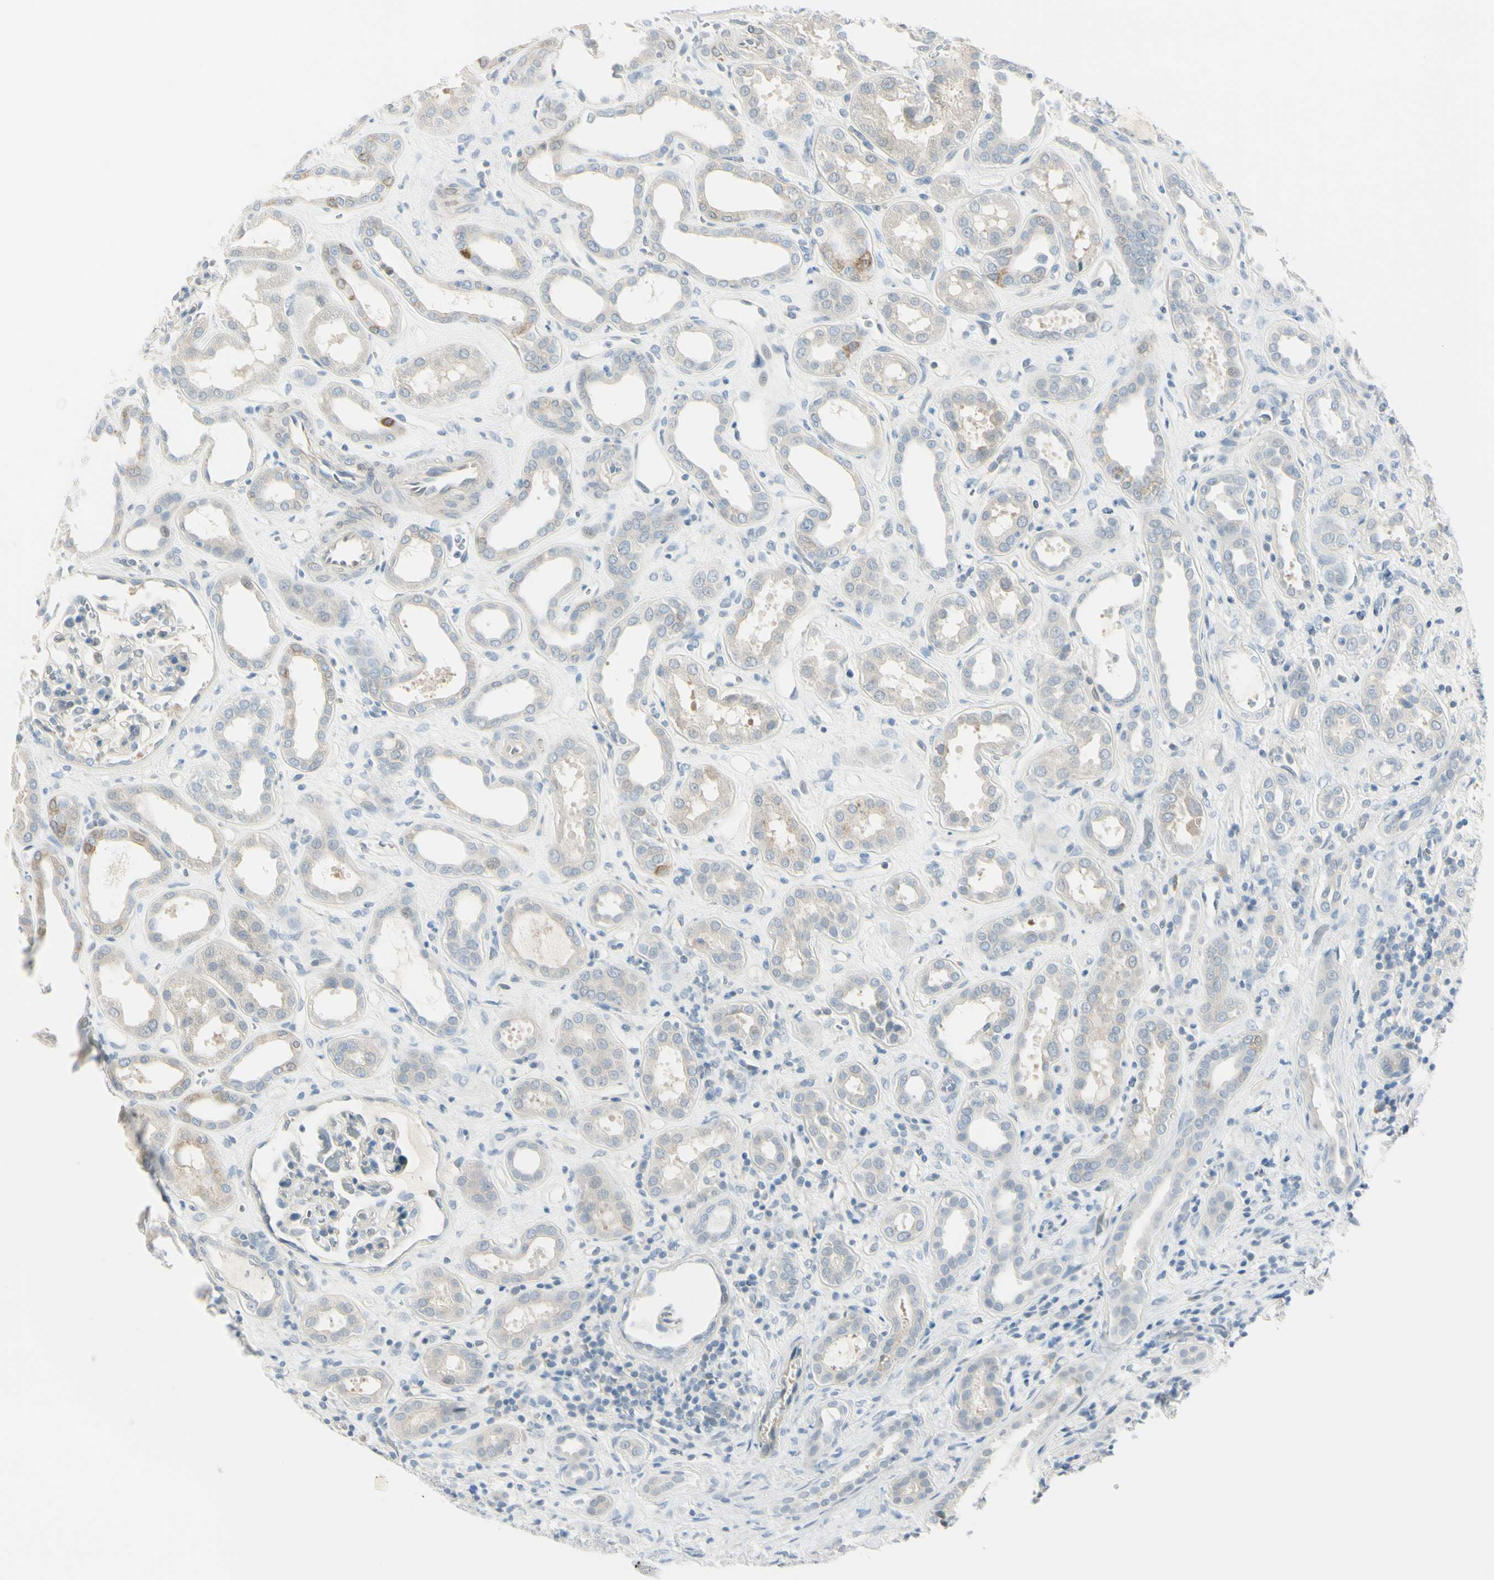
{"staining": {"intensity": "negative", "quantity": "none", "location": "none"}, "tissue": "kidney", "cell_type": "Cells in glomeruli", "image_type": "normal", "snomed": [{"axis": "morphology", "description": "Normal tissue, NOS"}, {"axis": "topography", "description": "Kidney"}], "caption": "DAB (3,3'-diaminobenzidine) immunohistochemical staining of benign kidney demonstrates no significant staining in cells in glomeruli. Brightfield microscopy of IHC stained with DAB (3,3'-diaminobenzidine) (brown) and hematoxylin (blue), captured at high magnification.", "gene": "ASB9", "patient": {"sex": "male", "age": 59}}